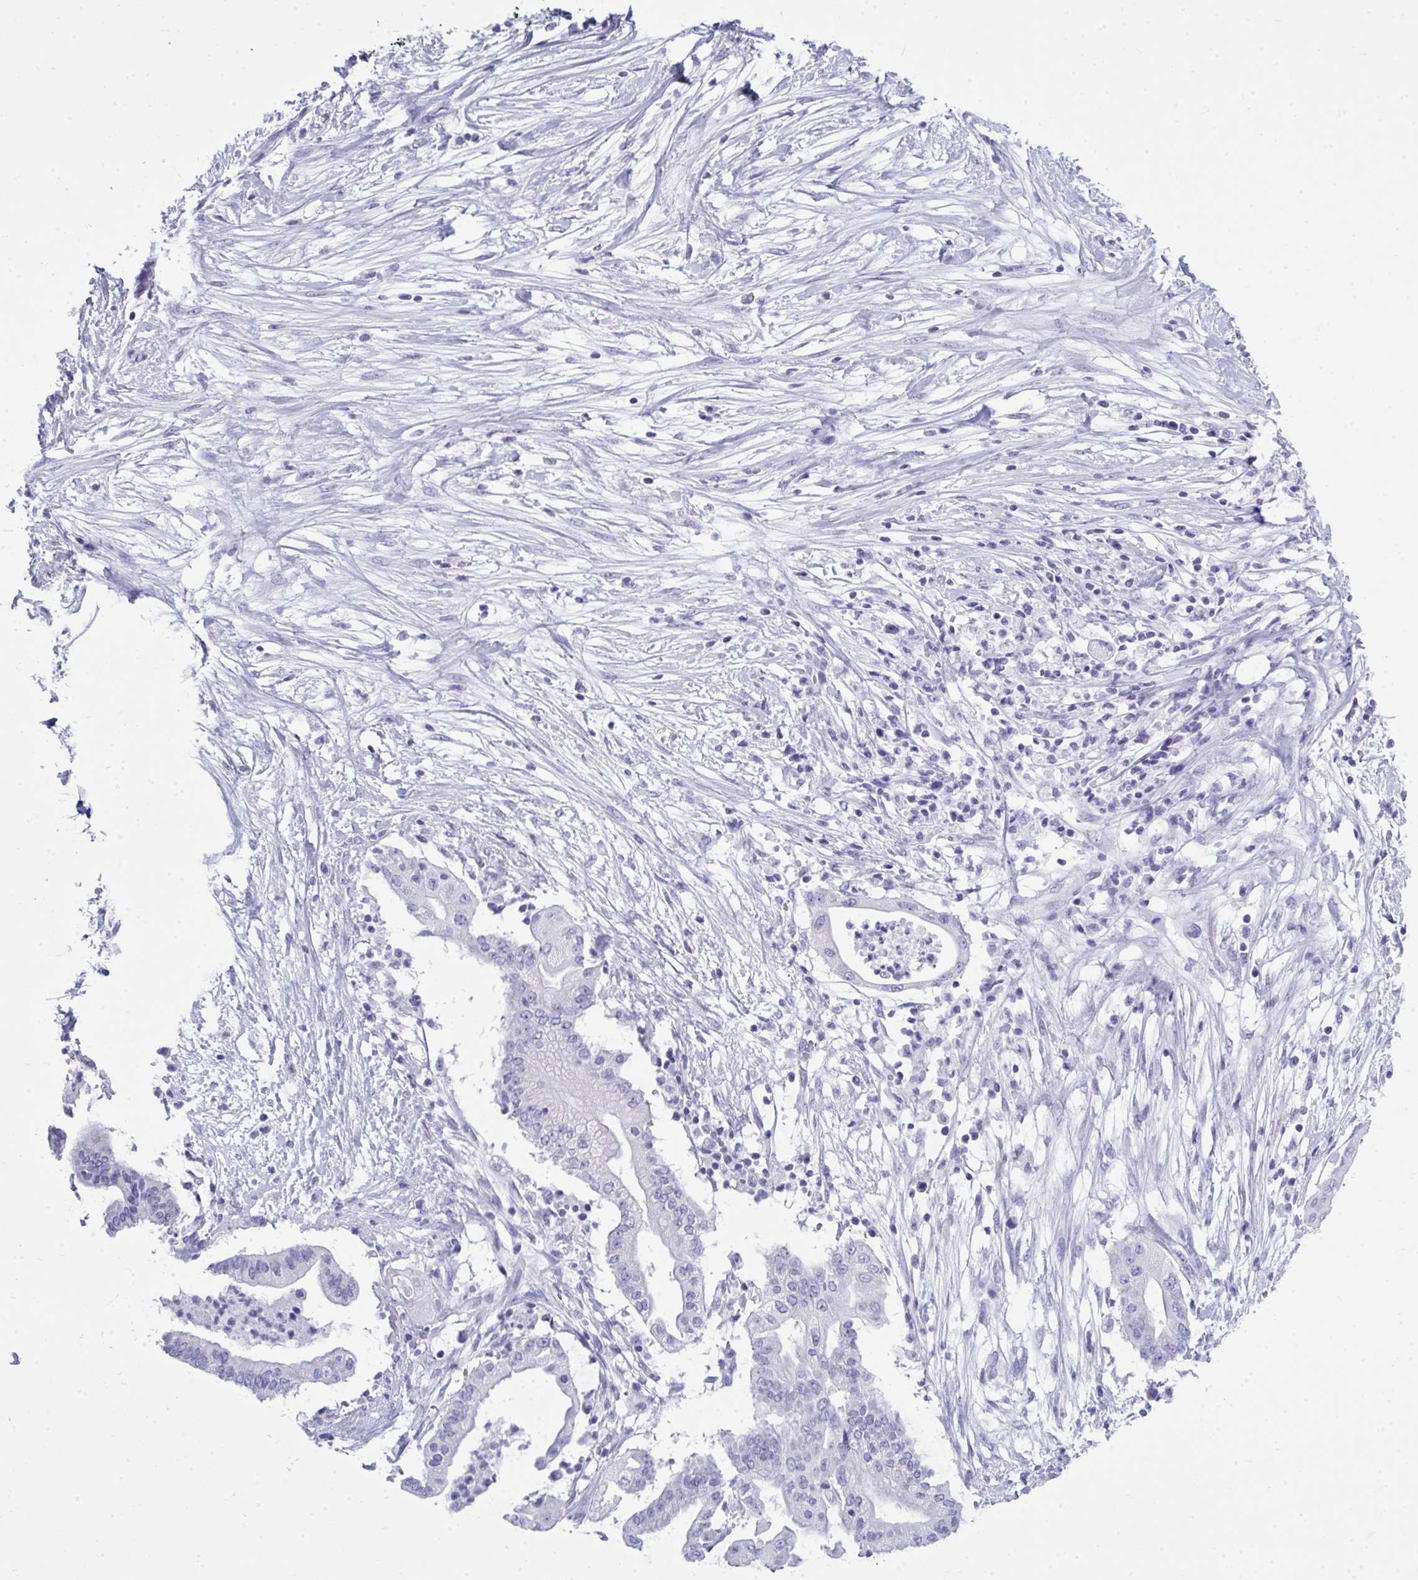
{"staining": {"intensity": "negative", "quantity": "none", "location": "none"}, "tissue": "pancreatic cancer", "cell_type": "Tumor cells", "image_type": "cancer", "snomed": [{"axis": "morphology", "description": "Adenocarcinoma, NOS"}, {"axis": "topography", "description": "Pancreas"}], "caption": "There is no significant expression in tumor cells of pancreatic adenocarcinoma.", "gene": "QDPR", "patient": {"sex": "male", "age": 68}}